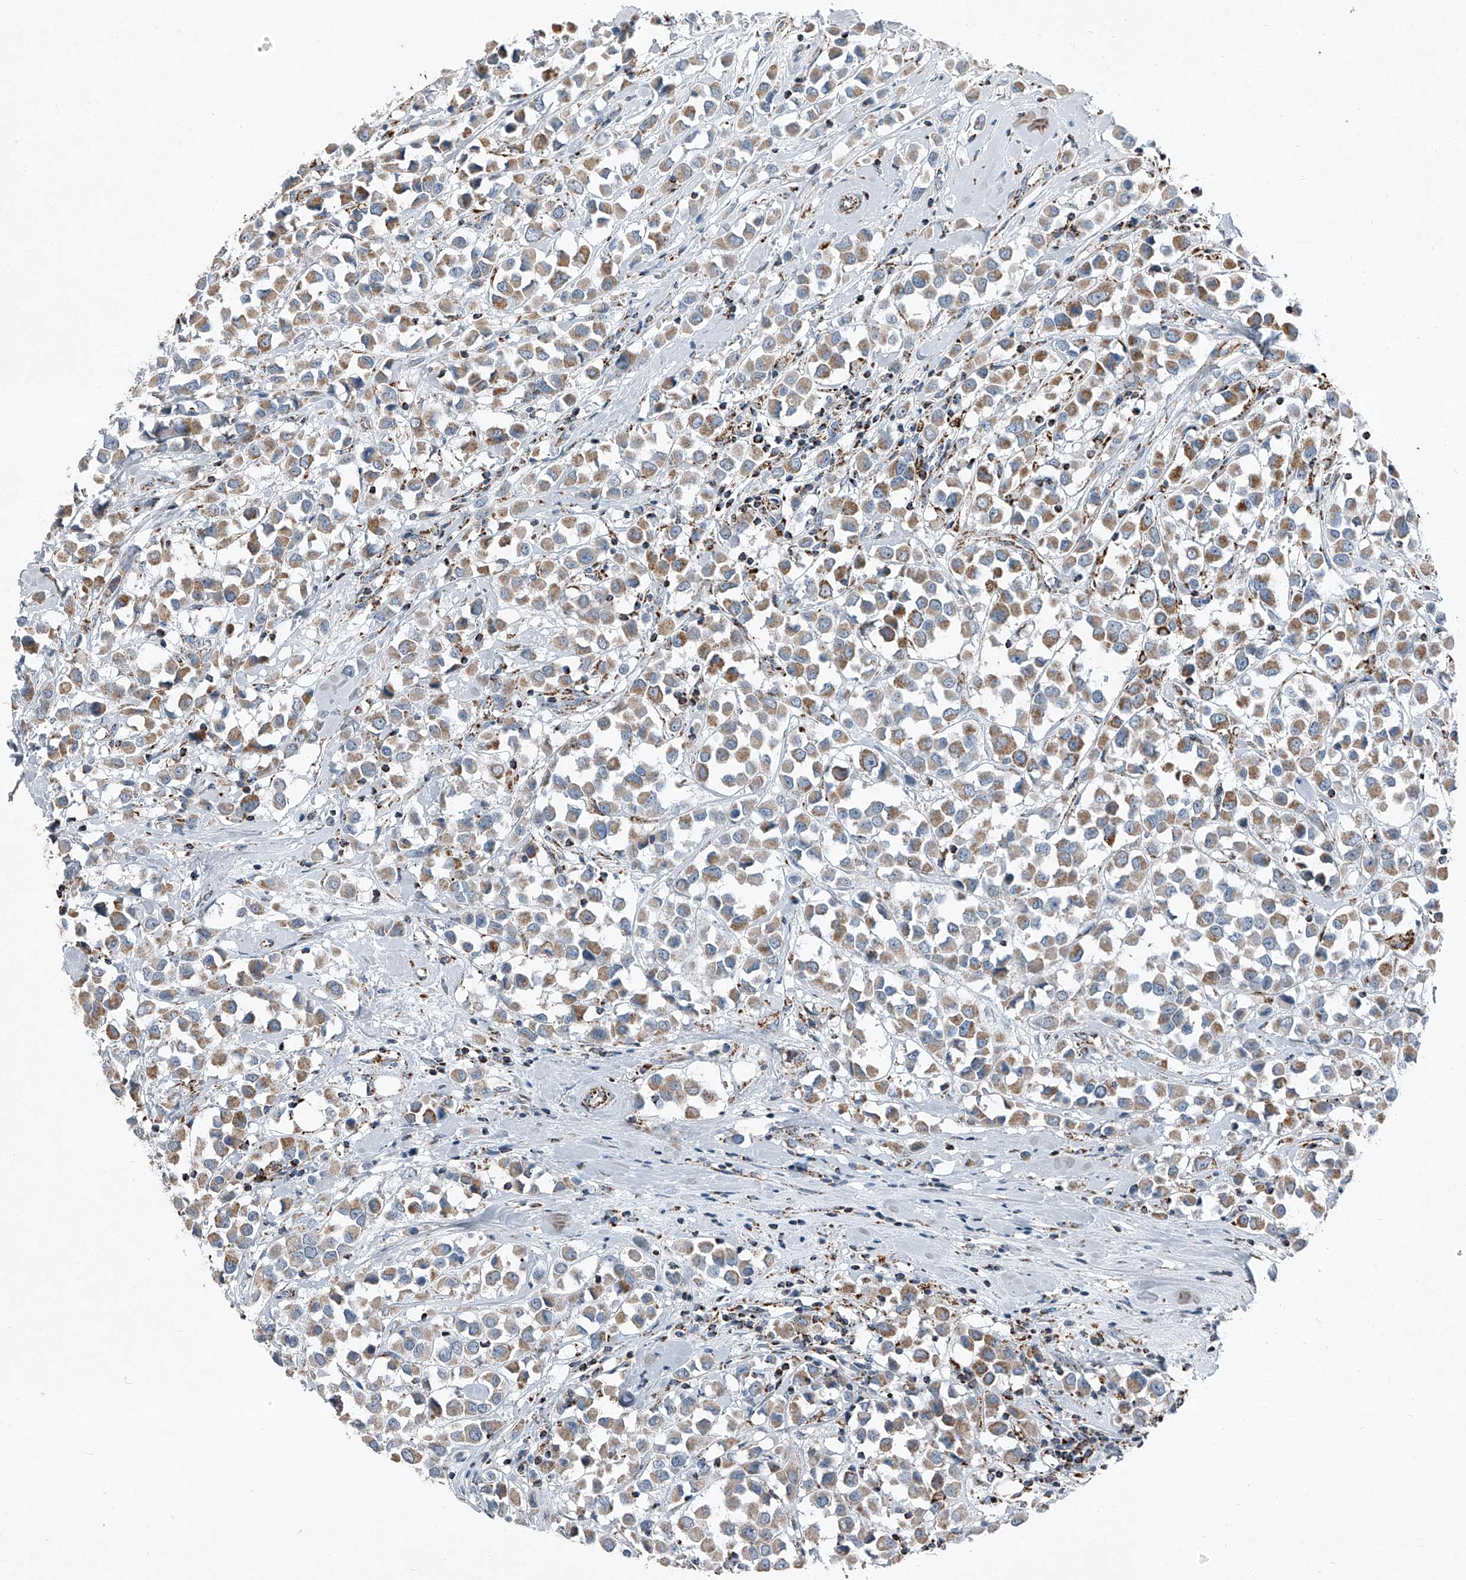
{"staining": {"intensity": "moderate", "quantity": ">75%", "location": "cytoplasmic/membranous"}, "tissue": "breast cancer", "cell_type": "Tumor cells", "image_type": "cancer", "snomed": [{"axis": "morphology", "description": "Duct carcinoma"}, {"axis": "topography", "description": "Breast"}], "caption": "The micrograph demonstrates immunohistochemical staining of breast cancer. There is moderate cytoplasmic/membranous positivity is seen in about >75% of tumor cells. The staining was performed using DAB (3,3'-diaminobenzidine), with brown indicating positive protein expression. Nuclei are stained blue with hematoxylin.", "gene": "CHRNA7", "patient": {"sex": "female", "age": 61}}